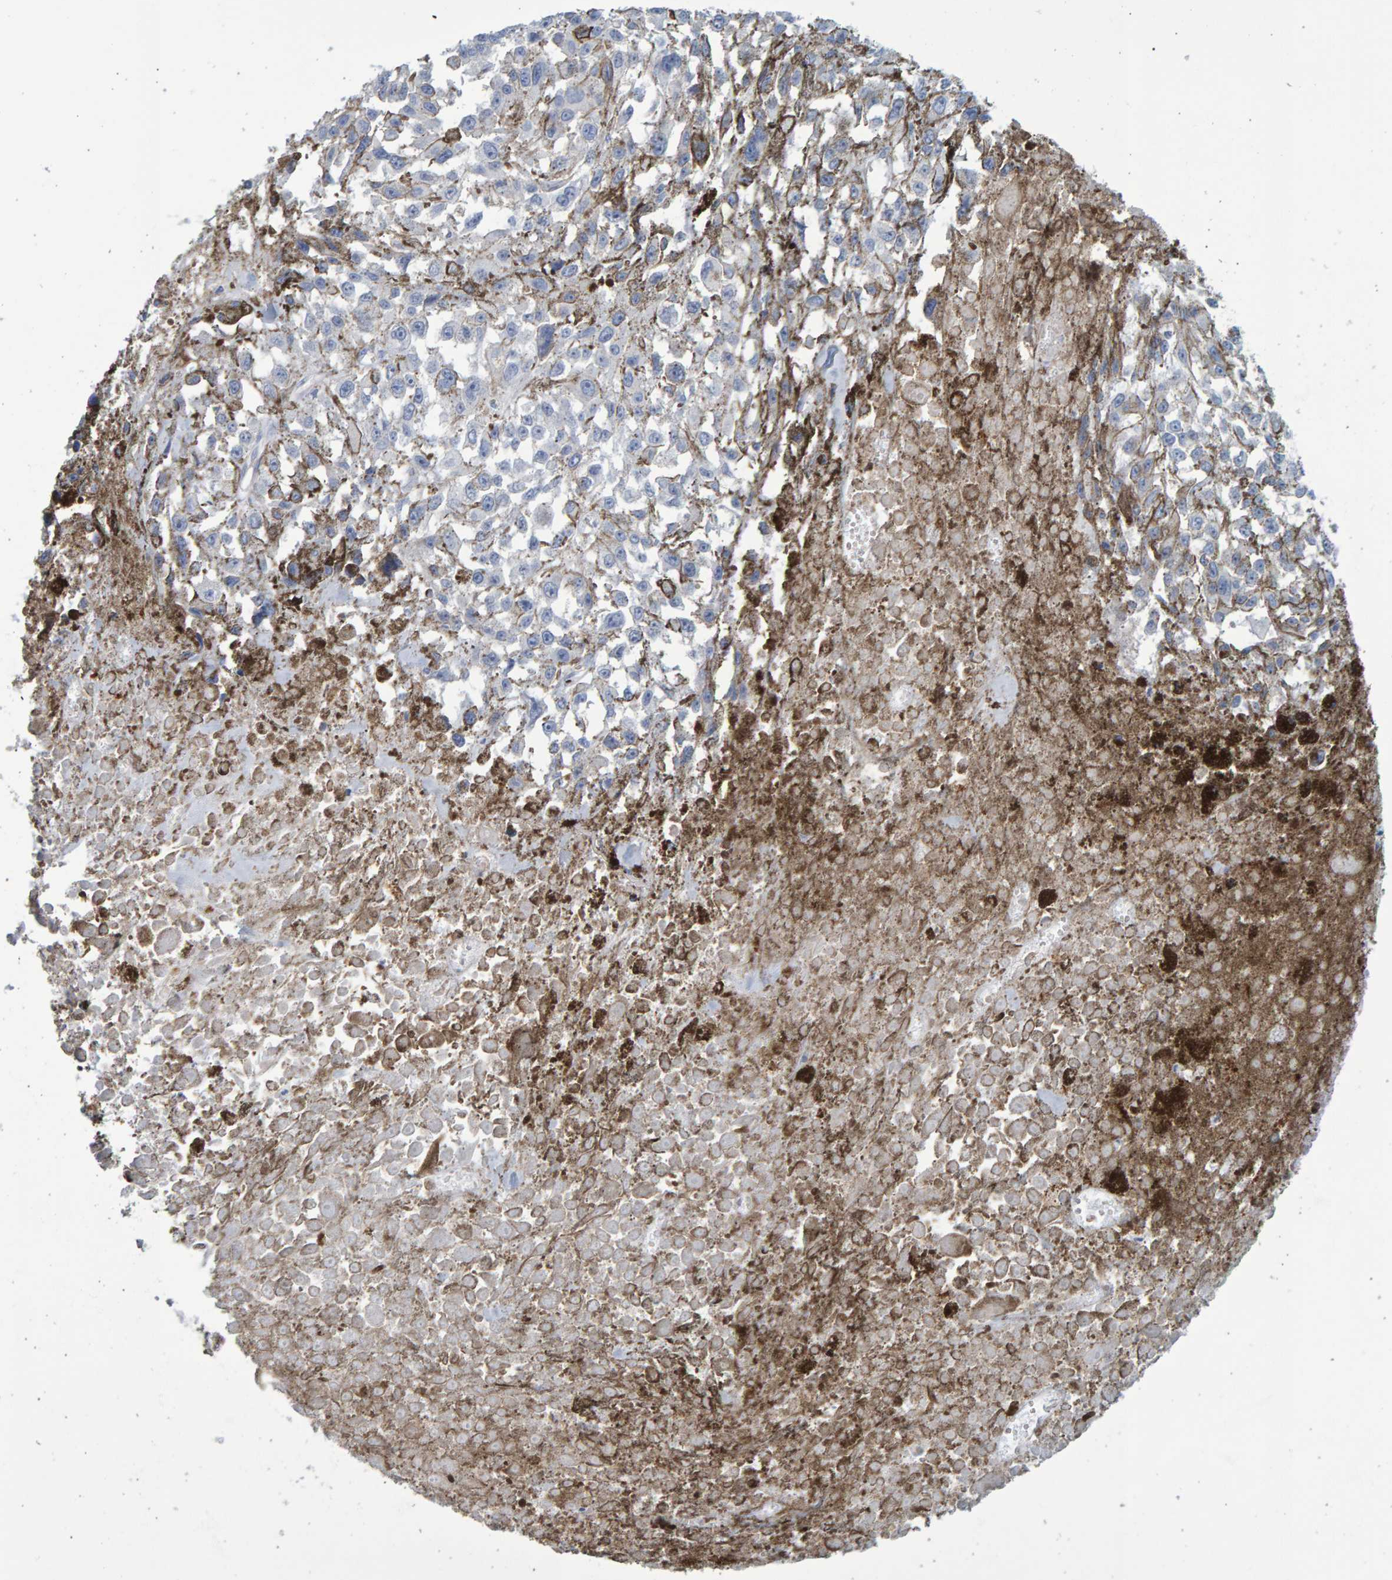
{"staining": {"intensity": "negative", "quantity": "none", "location": "none"}, "tissue": "melanoma", "cell_type": "Tumor cells", "image_type": "cancer", "snomed": [{"axis": "morphology", "description": "Malignant melanoma, Metastatic site"}, {"axis": "topography", "description": "Lymph node"}], "caption": "This photomicrograph is of malignant melanoma (metastatic site) stained with immunohistochemistry to label a protein in brown with the nuclei are counter-stained blue. There is no expression in tumor cells. (Immunohistochemistry, brightfield microscopy, high magnification).", "gene": "SLC34A3", "patient": {"sex": "male", "age": 59}}